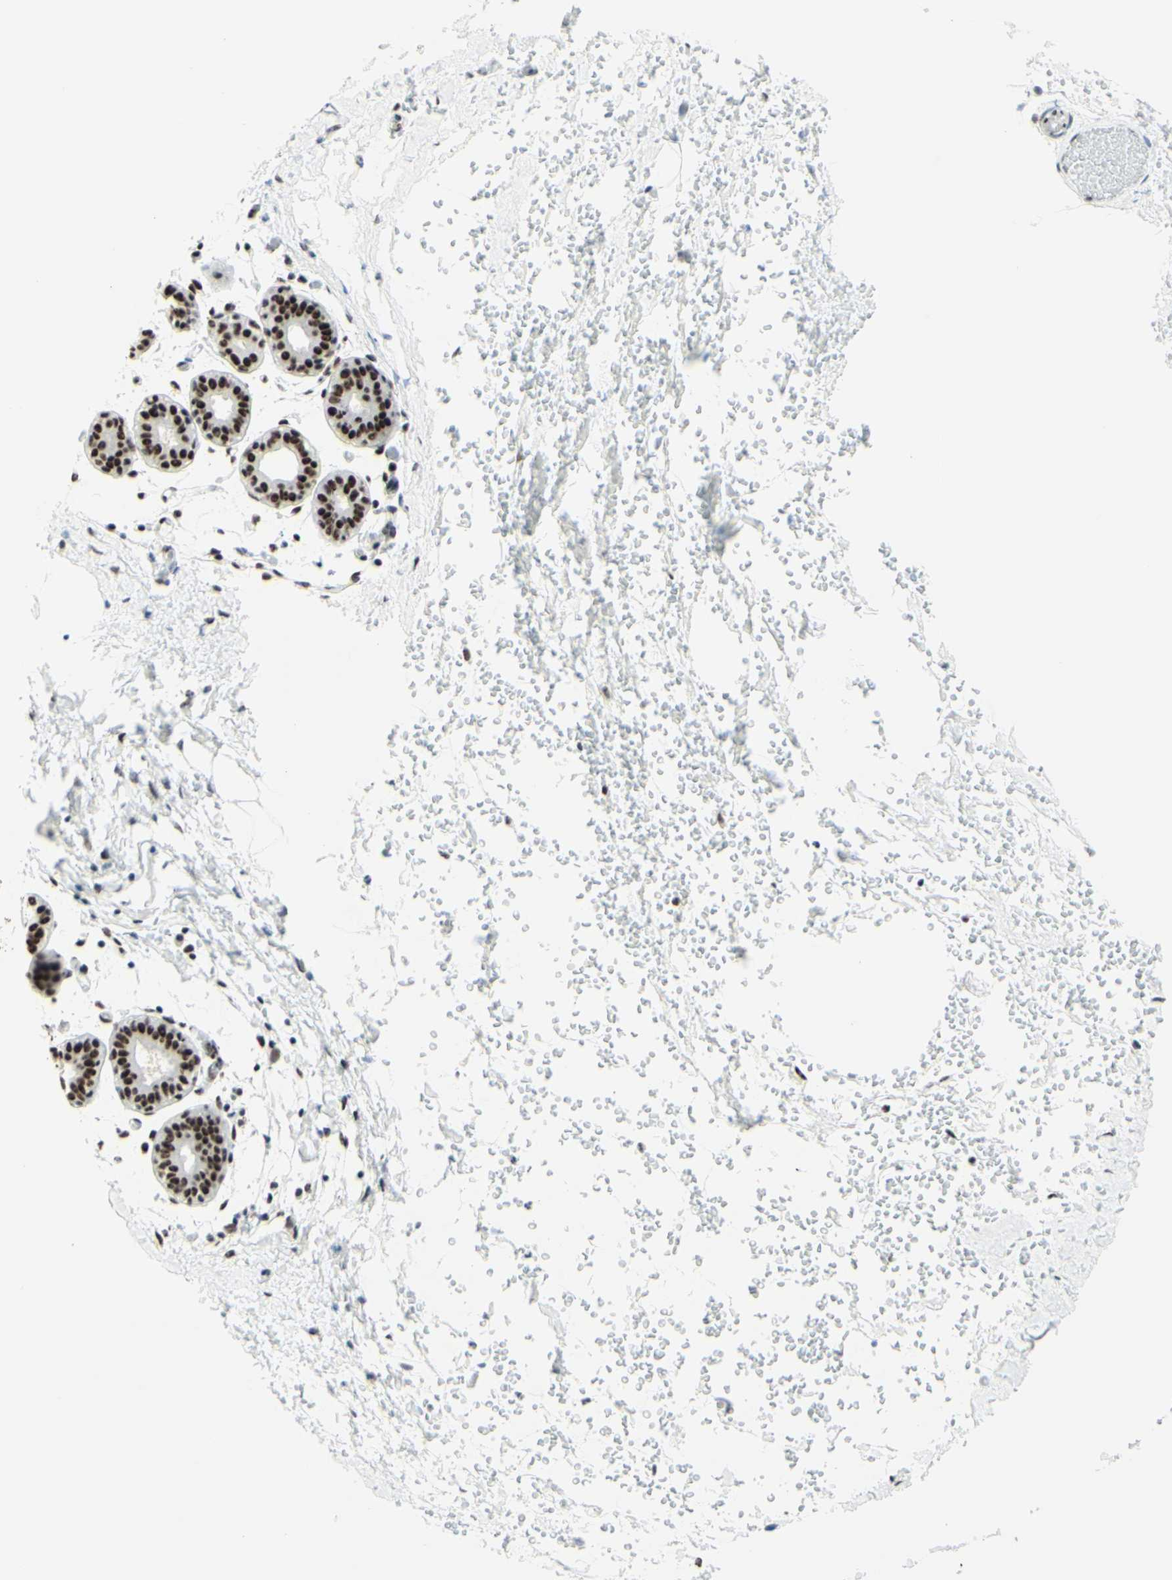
{"staining": {"intensity": "negative", "quantity": "none", "location": "none"}, "tissue": "breast", "cell_type": "Adipocytes", "image_type": "normal", "snomed": [{"axis": "morphology", "description": "Normal tissue, NOS"}, {"axis": "topography", "description": "Breast"}], "caption": "Immunohistochemical staining of unremarkable breast shows no significant expression in adipocytes. Nuclei are stained in blue.", "gene": "WTAP", "patient": {"sex": "female", "age": 27}}